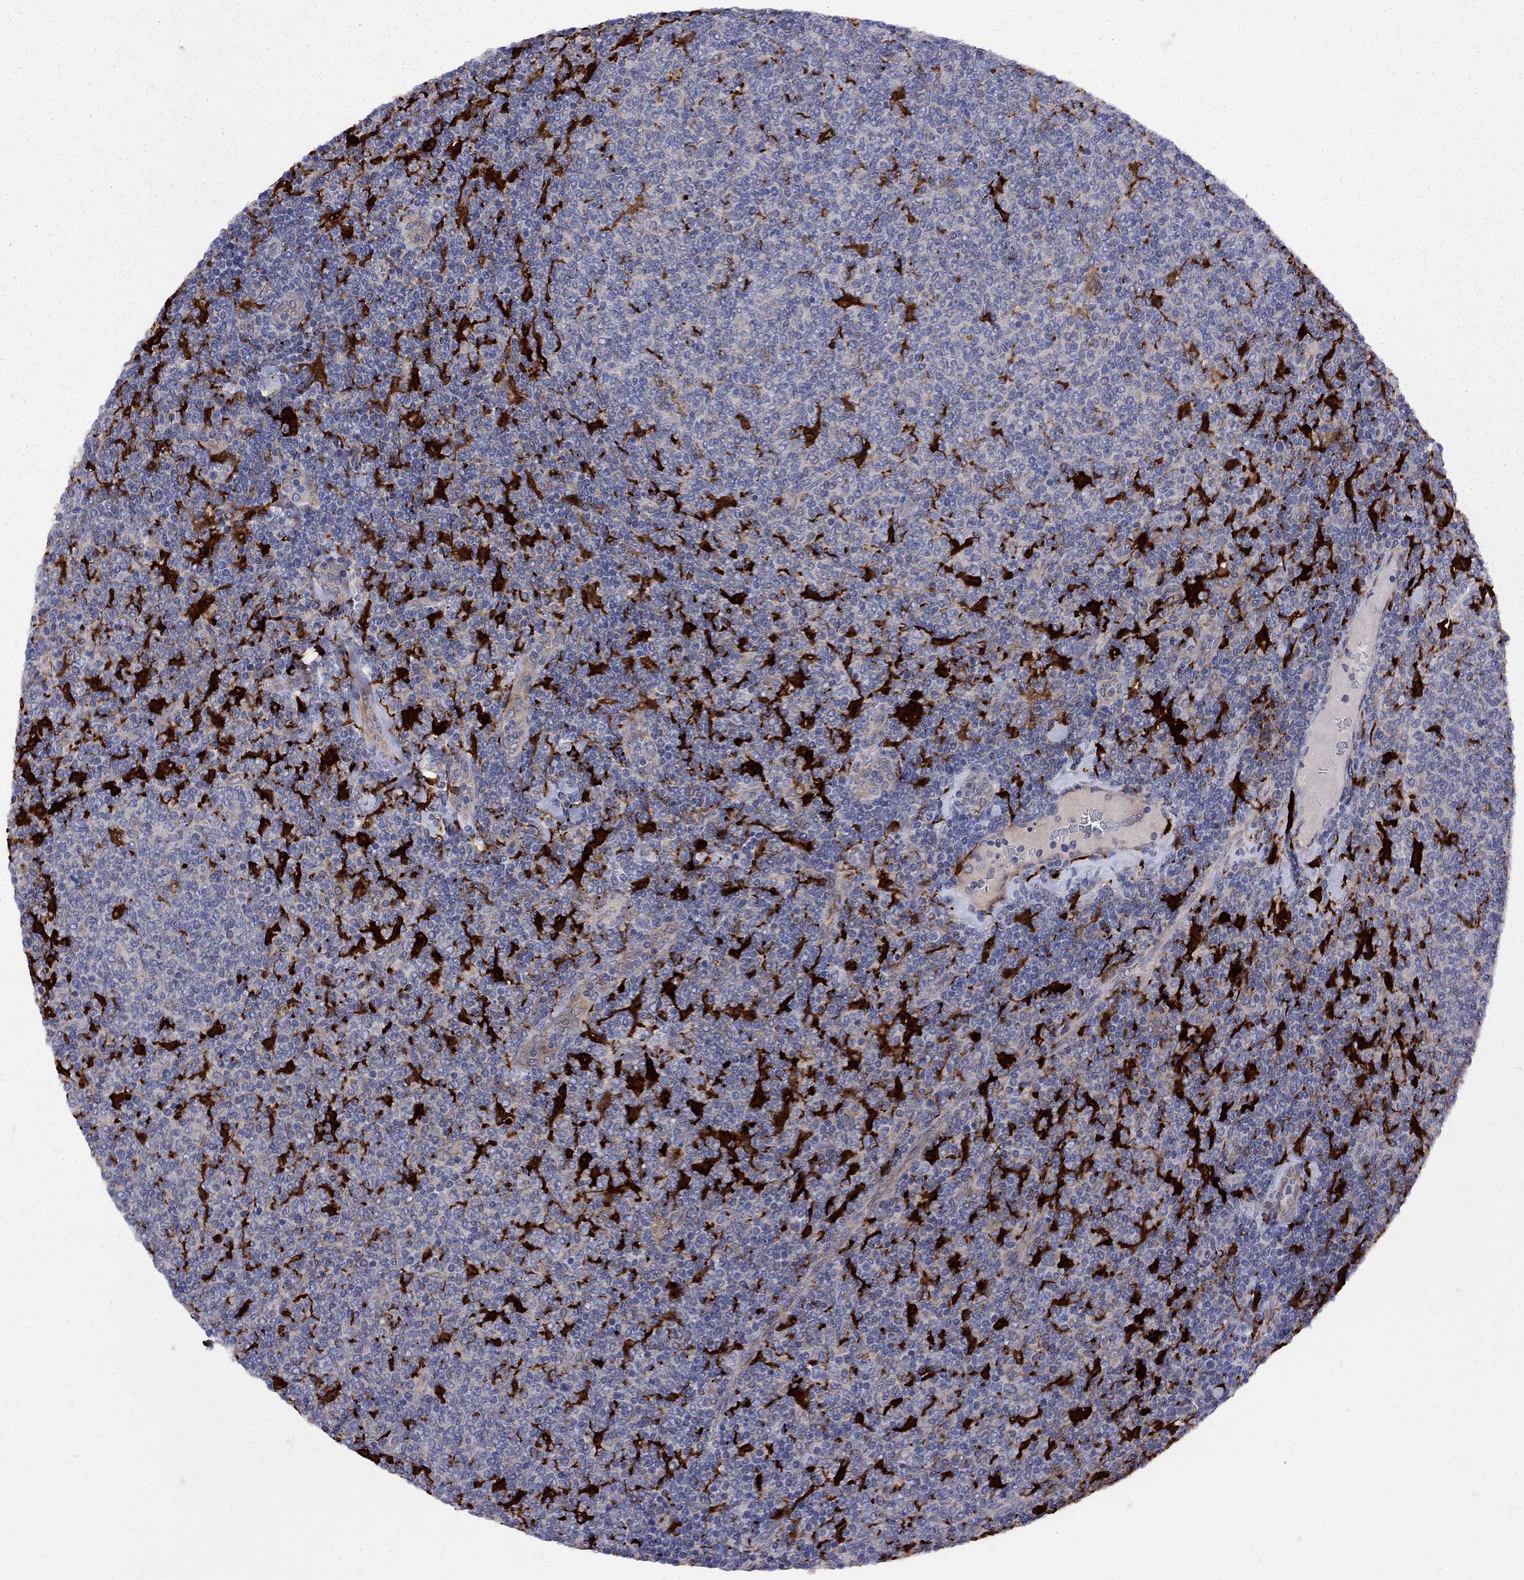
{"staining": {"intensity": "negative", "quantity": "none", "location": "none"}, "tissue": "lymphoma", "cell_type": "Tumor cells", "image_type": "cancer", "snomed": [{"axis": "morphology", "description": "Malignant lymphoma, non-Hodgkin's type, Low grade"}, {"axis": "topography", "description": "Lymph node"}], "caption": "Protein analysis of lymphoma reveals no significant positivity in tumor cells.", "gene": "MTHFR", "patient": {"sex": "male", "age": 52}}